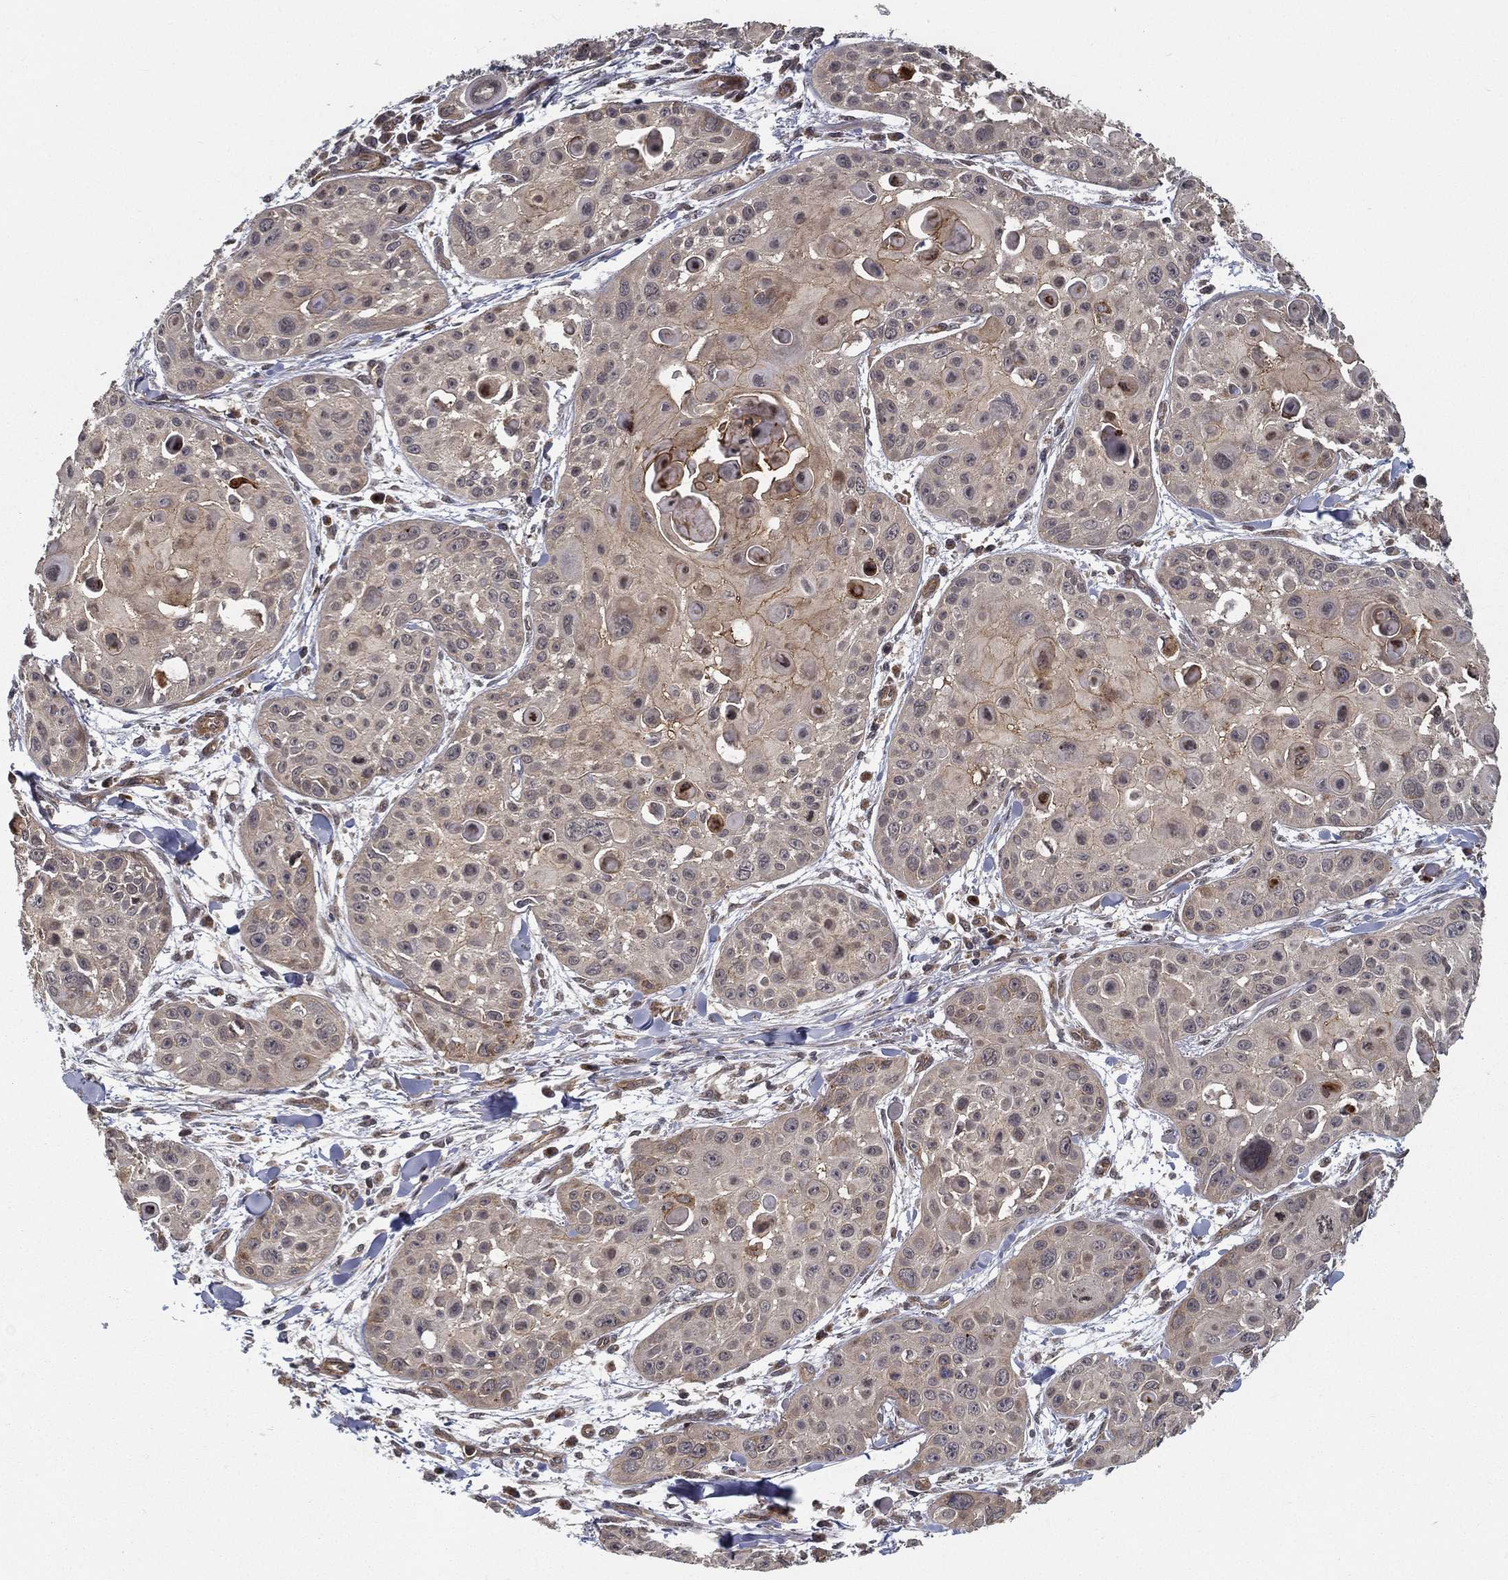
{"staining": {"intensity": "moderate", "quantity": "<25%", "location": "cytoplasmic/membranous"}, "tissue": "skin cancer", "cell_type": "Tumor cells", "image_type": "cancer", "snomed": [{"axis": "morphology", "description": "Squamous cell carcinoma, NOS"}, {"axis": "topography", "description": "Skin"}, {"axis": "topography", "description": "Anal"}], "caption": "Immunohistochemical staining of squamous cell carcinoma (skin) shows low levels of moderate cytoplasmic/membranous protein positivity in about <25% of tumor cells. Using DAB (brown) and hematoxylin (blue) stains, captured at high magnification using brightfield microscopy.", "gene": "UACA", "patient": {"sex": "female", "age": 75}}